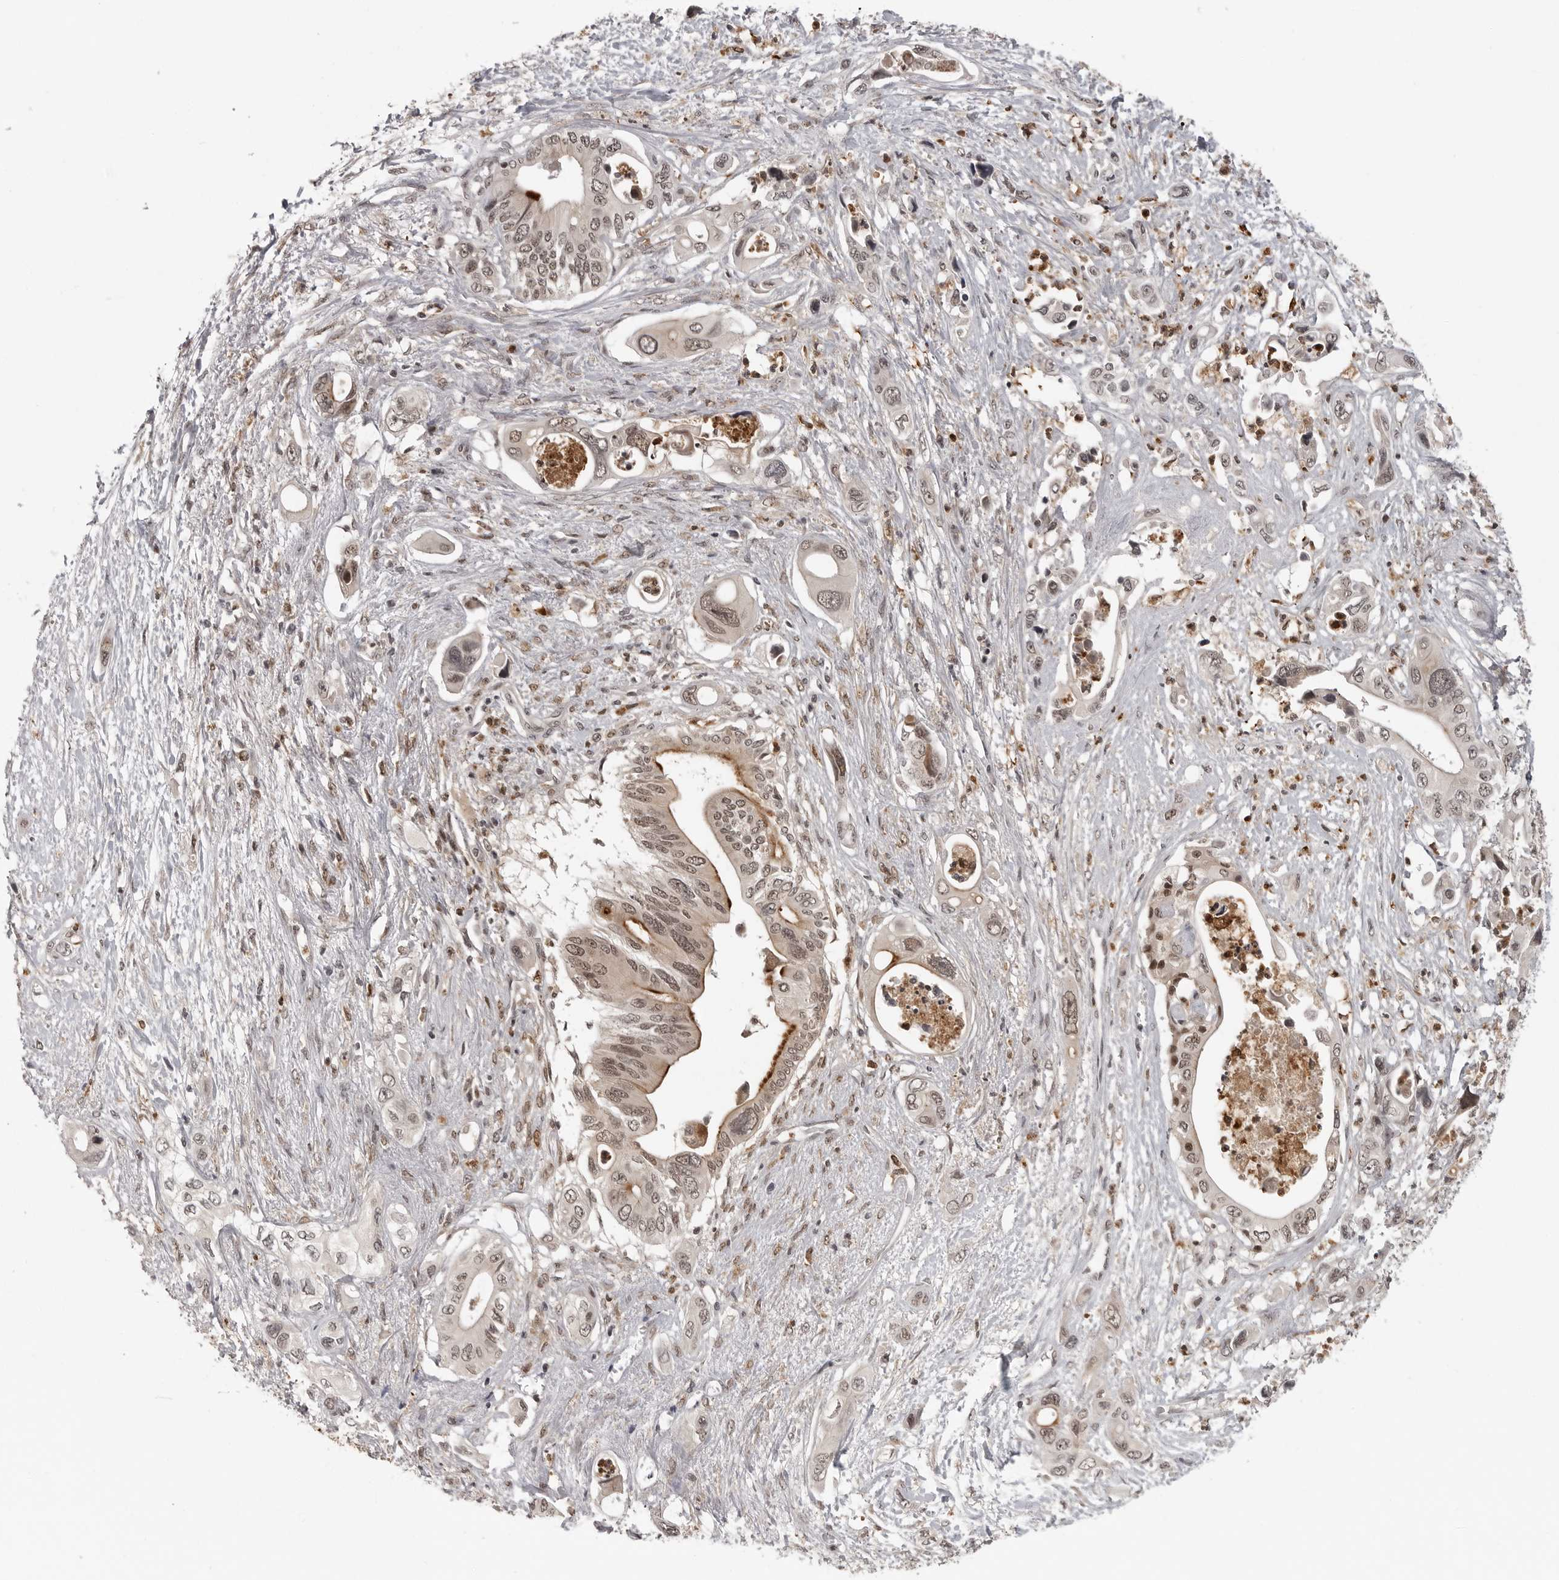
{"staining": {"intensity": "moderate", "quantity": "25%-75%", "location": "cytoplasmic/membranous,nuclear"}, "tissue": "pancreatic cancer", "cell_type": "Tumor cells", "image_type": "cancer", "snomed": [{"axis": "morphology", "description": "Adenocarcinoma, NOS"}, {"axis": "topography", "description": "Pancreas"}], "caption": "Immunohistochemistry (IHC) histopathology image of human adenocarcinoma (pancreatic) stained for a protein (brown), which displays medium levels of moderate cytoplasmic/membranous and nuclear staining in about 25%-75% of tumor cells.", "gene": "PEG3", "patient": {"sex": "male", "age": 66}}